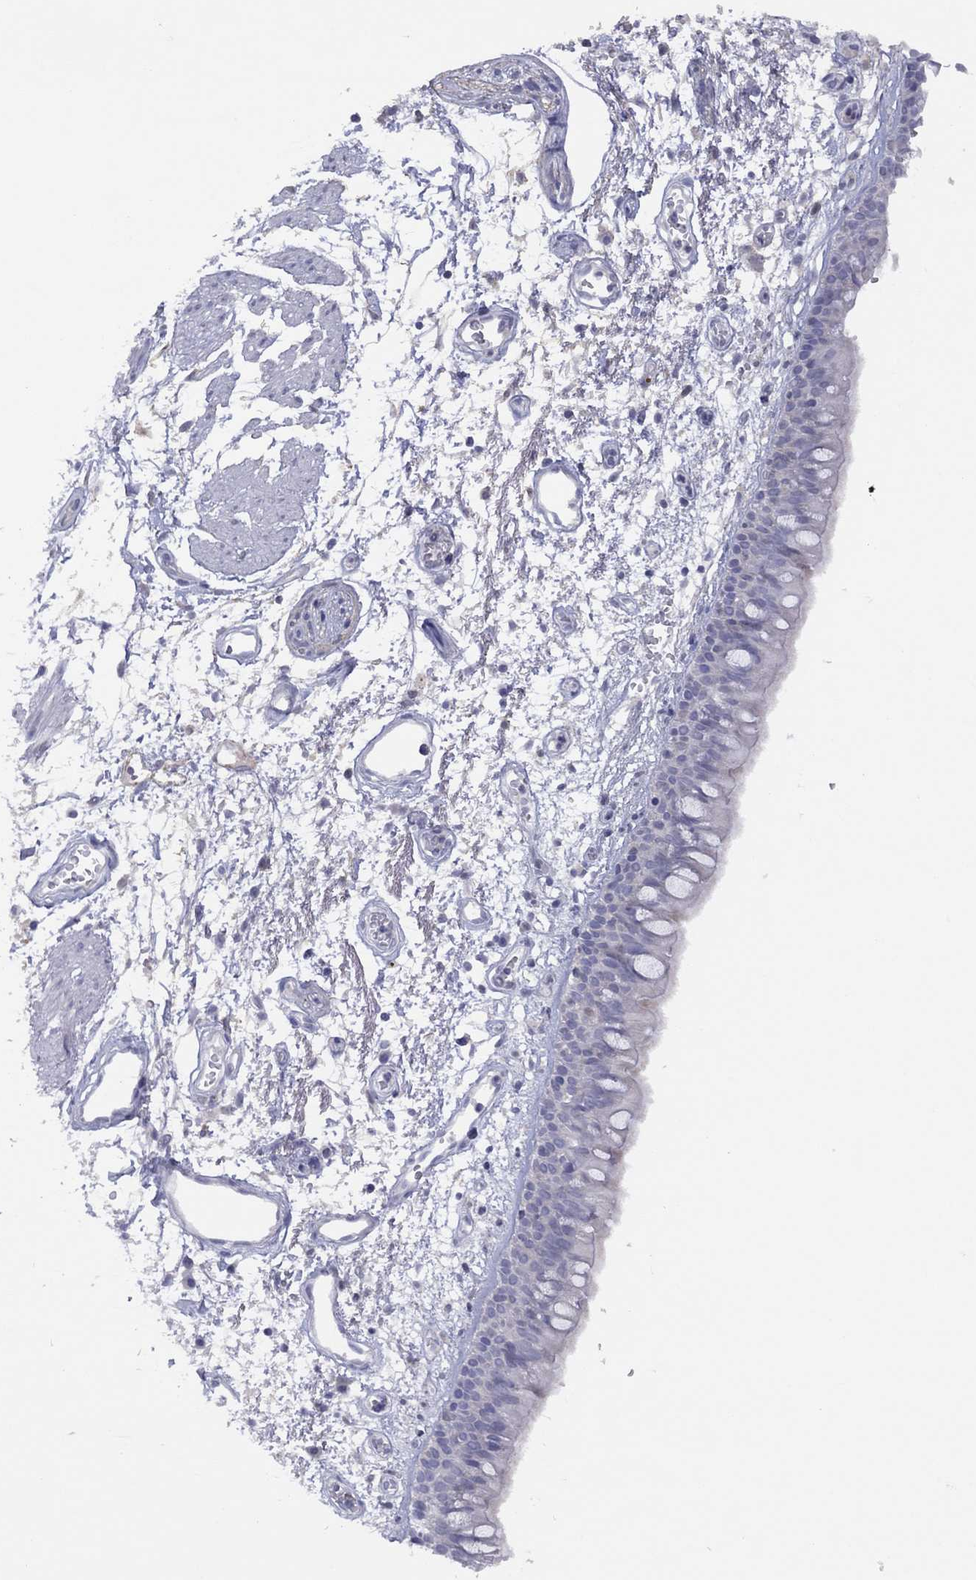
{"staining": {"intensity": "negative", "quantity": "none", "location": "none"}, "tissue": "bronchus", "cell_type": "Respiratory epithelial cells", "image_type": "normal", "snomed": [{"axis": "morphology", "description": "Normal tissue, NOS"}, {"axis": "morphology", "description": "Squamous cell carcinoma, NOS"}, {"axis": "topography", "description": "Cartilage tissue"}, {"axis": "topography", "description": "Bronchus"}, {"axis": "topography", "description": "Lung"}], "caption": "Respiratory epithelial cells show no significant protein expression in unremarkable bronchus. (DAB (3,3'-diaminobenzidine) immunohistochemistry (IHC) with hematoxylin counter stain).", "gene": "CYP2B6", "patient": {"sex": "male", "age": 66}}